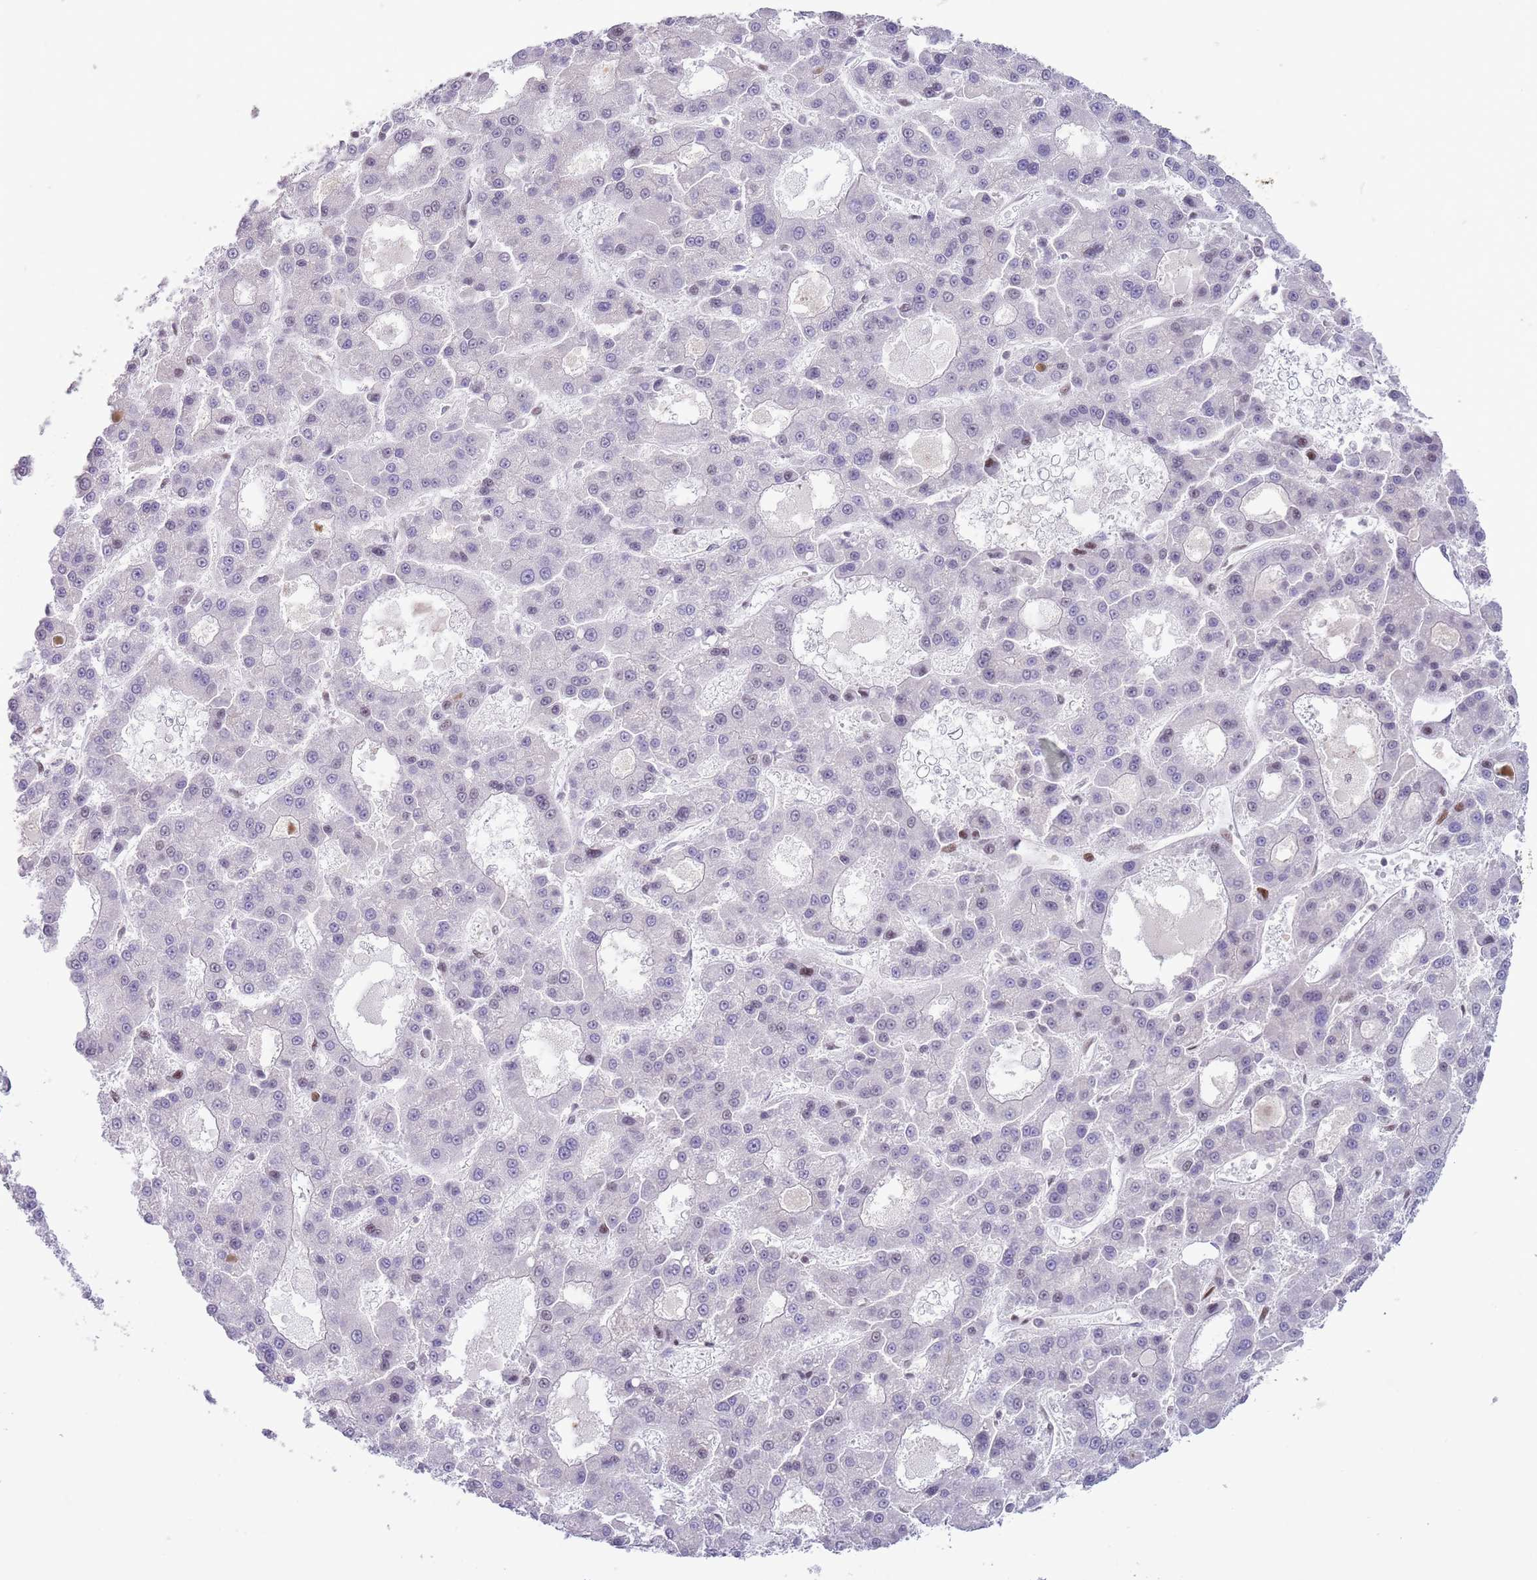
{"staining": {"intensity": "moderate", "quantity": "<25%", "location": "nuclear"}, "tissue": "liver cancer", "cell_type": "Tumor cells", "image_type": "cancer", "snomed": [{"axis": "morphology", "description": "Carcinoma, Hepatocellular, NOS"}, {"axis": "topography", "description": "Liver"}], "caption": "The image shows staining of liver hepatocellular carcinoma, revealing moderate nuclear protein positivity (brown color) within tumor cells.", "gene": "MFSD10", "patient": {"sex": "male", "age": 70}}